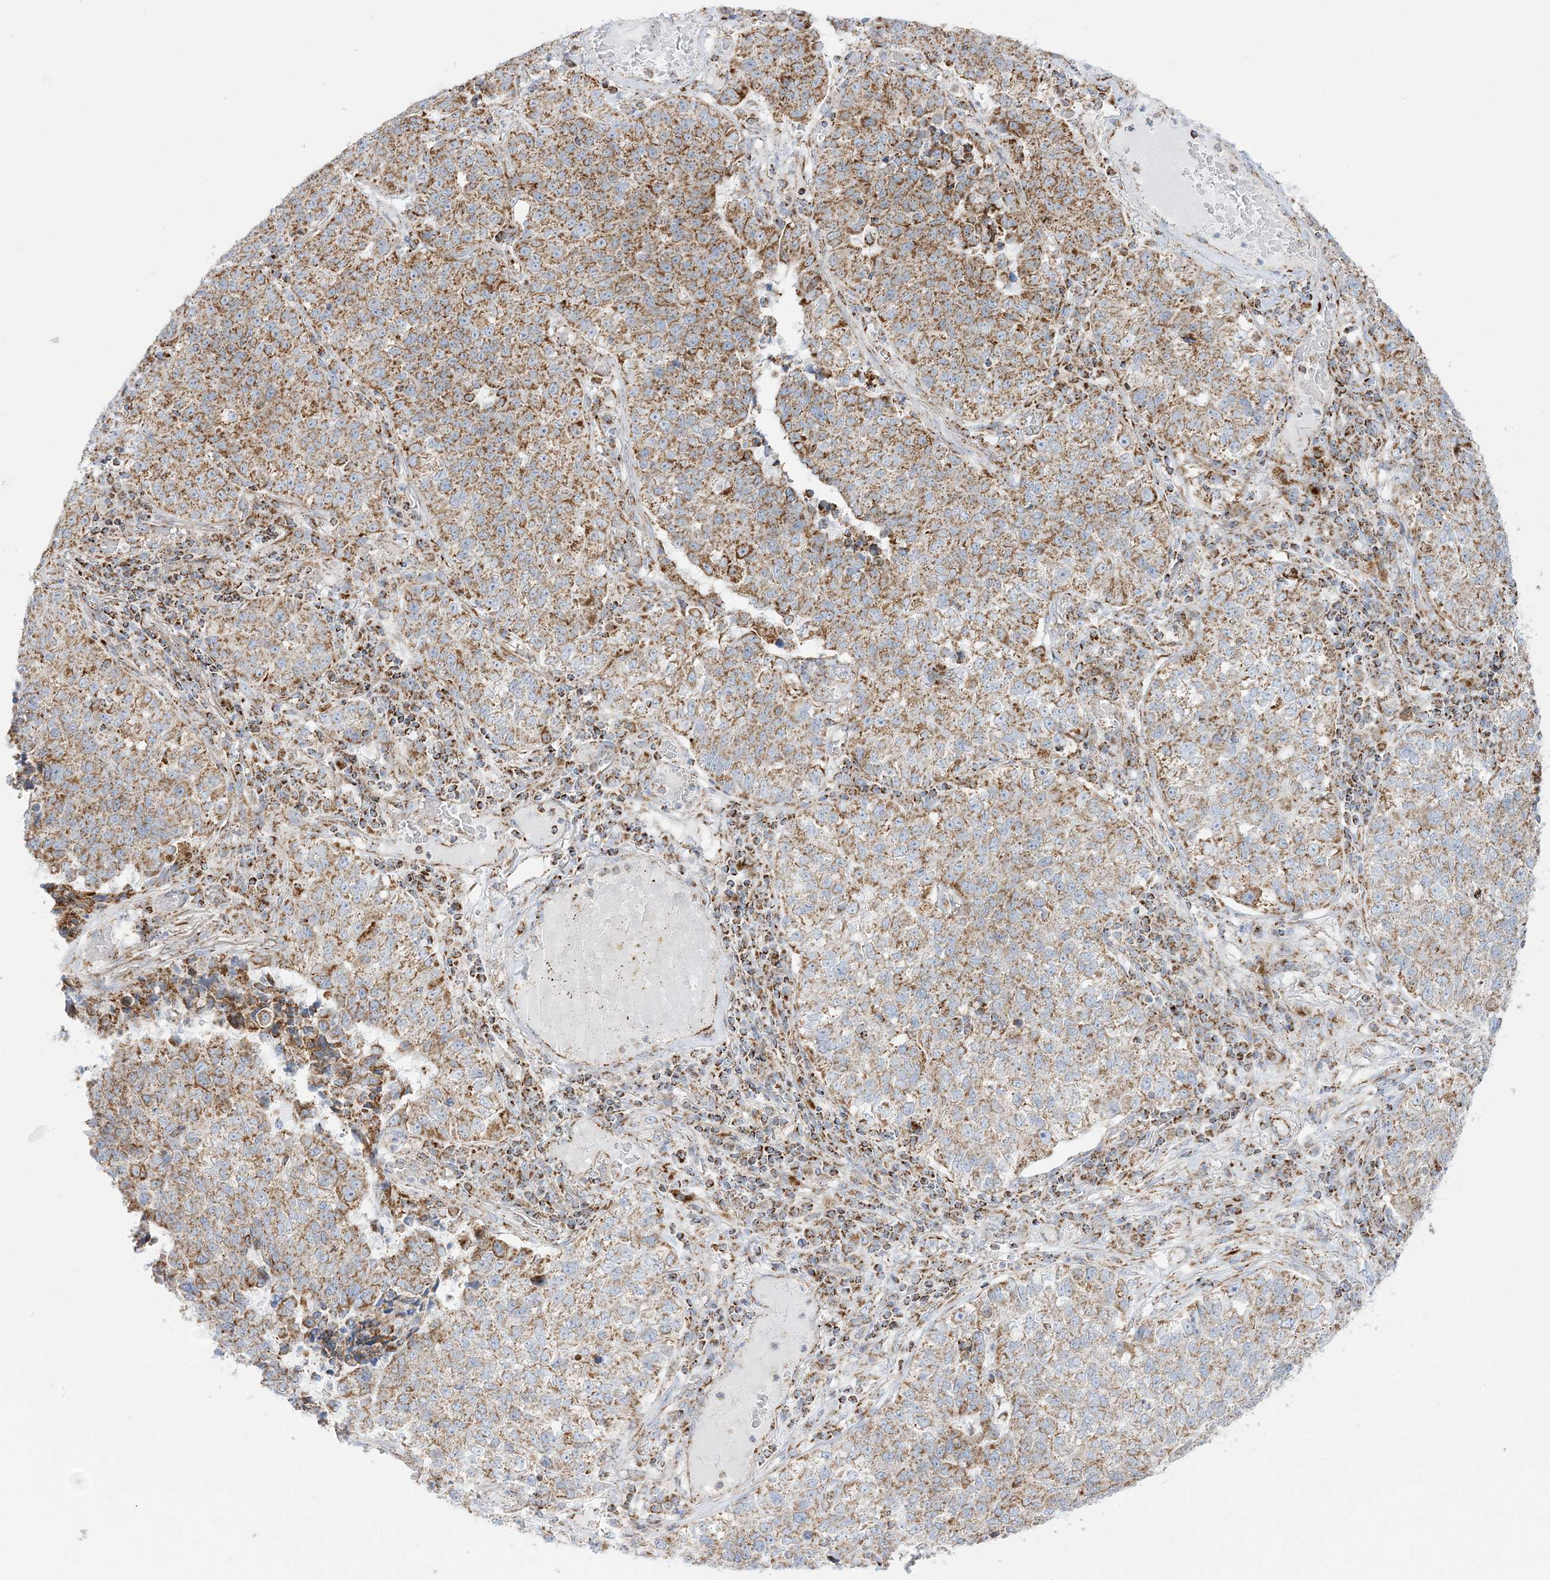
{"staining": {"intensity": "moderate", "quantity": ">75%", "location": "cytoplasmic/membranous"}, "tissue": "lung cancer", "cell_type": "Tumor cells", "image_type": "cancer", "snomed": [{"axis": "morphology", "description": "Adenocarcinoma, NOS"}, {"axis": "topography", "description": "Lung"}], "caption": "Brown immunohistochemical staining in lung cancer reveals moderate cytoplasmic/membranous staining in approximately >75% of tumor cells.", "gene": "MRPS36", "patient": {"sex": "male", "age": 49}}